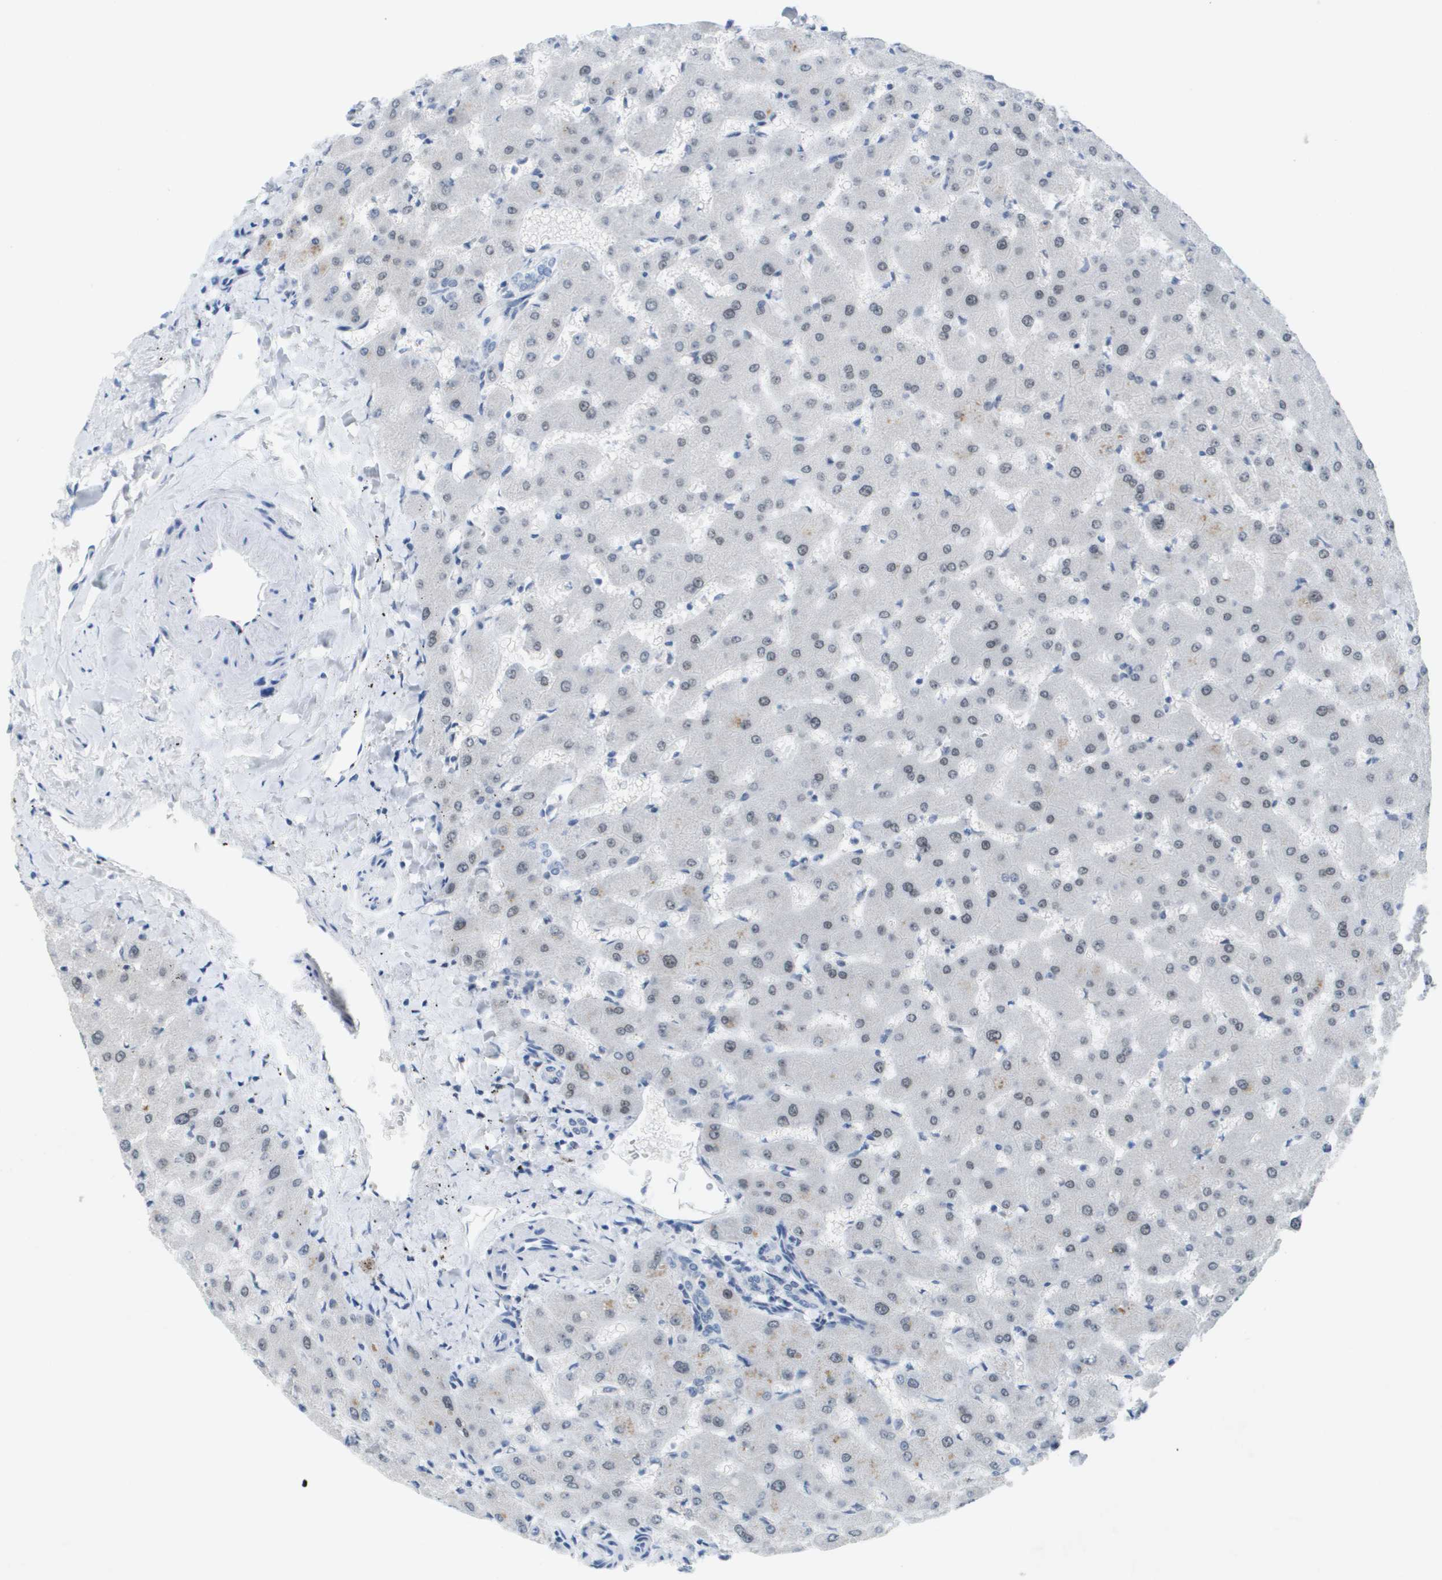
{"staining": {"intensity": "negative", "quantity": "none", "location": "none"}, "tissue": "liver", "cell_type": "Cholangiocytes", "image_type": "normal", "snomed": [{"axis": "morphology", "description": "Normal tissue, NOS"}, {"axis": "topography", "description": "Liver"}], "caption": "Normal liver was stained to show a protein in brown. There is no significant positivity in cholangiocytes.", "gene": "TP53RK", "patient": {"sex": "female", "age": 63}}